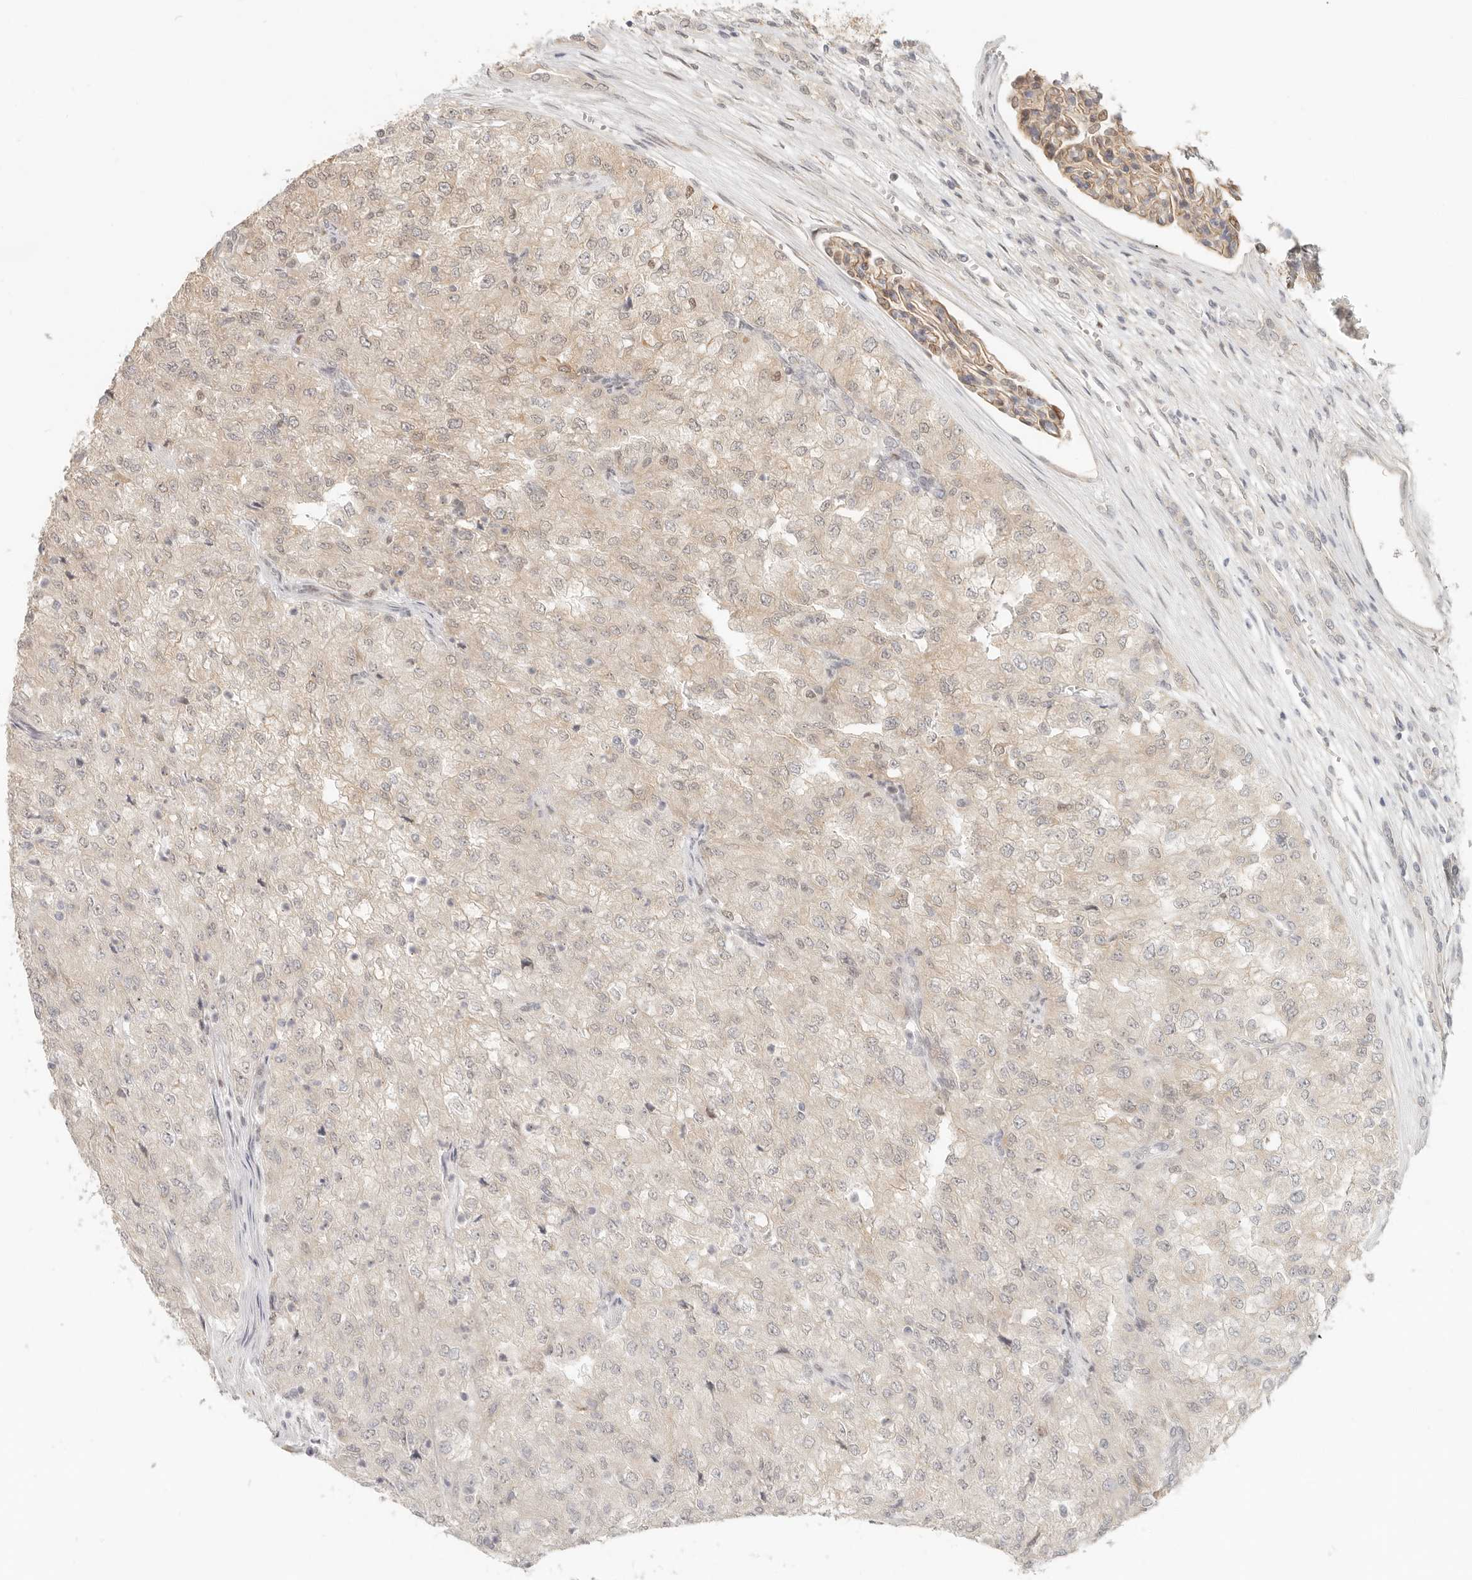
{"staining": {"intensity": "weak", "quantity": "<25%", "location": "cytoplasmic/membranous"}, "tissue": "renal cancer", "cell_type": "Tumor cells", "image_type": "cancer", "snomed": [{"axis": "morphology", "description": "Adenocarcinoma, NOS"}, {"axis": "topography", "description": "Kidney"}], "caption": "Tumor cells show no significant positivity in renal adenocarcinoma.", "gene": "TUFT1", "patient": {"sex": "female", "age": 54}}